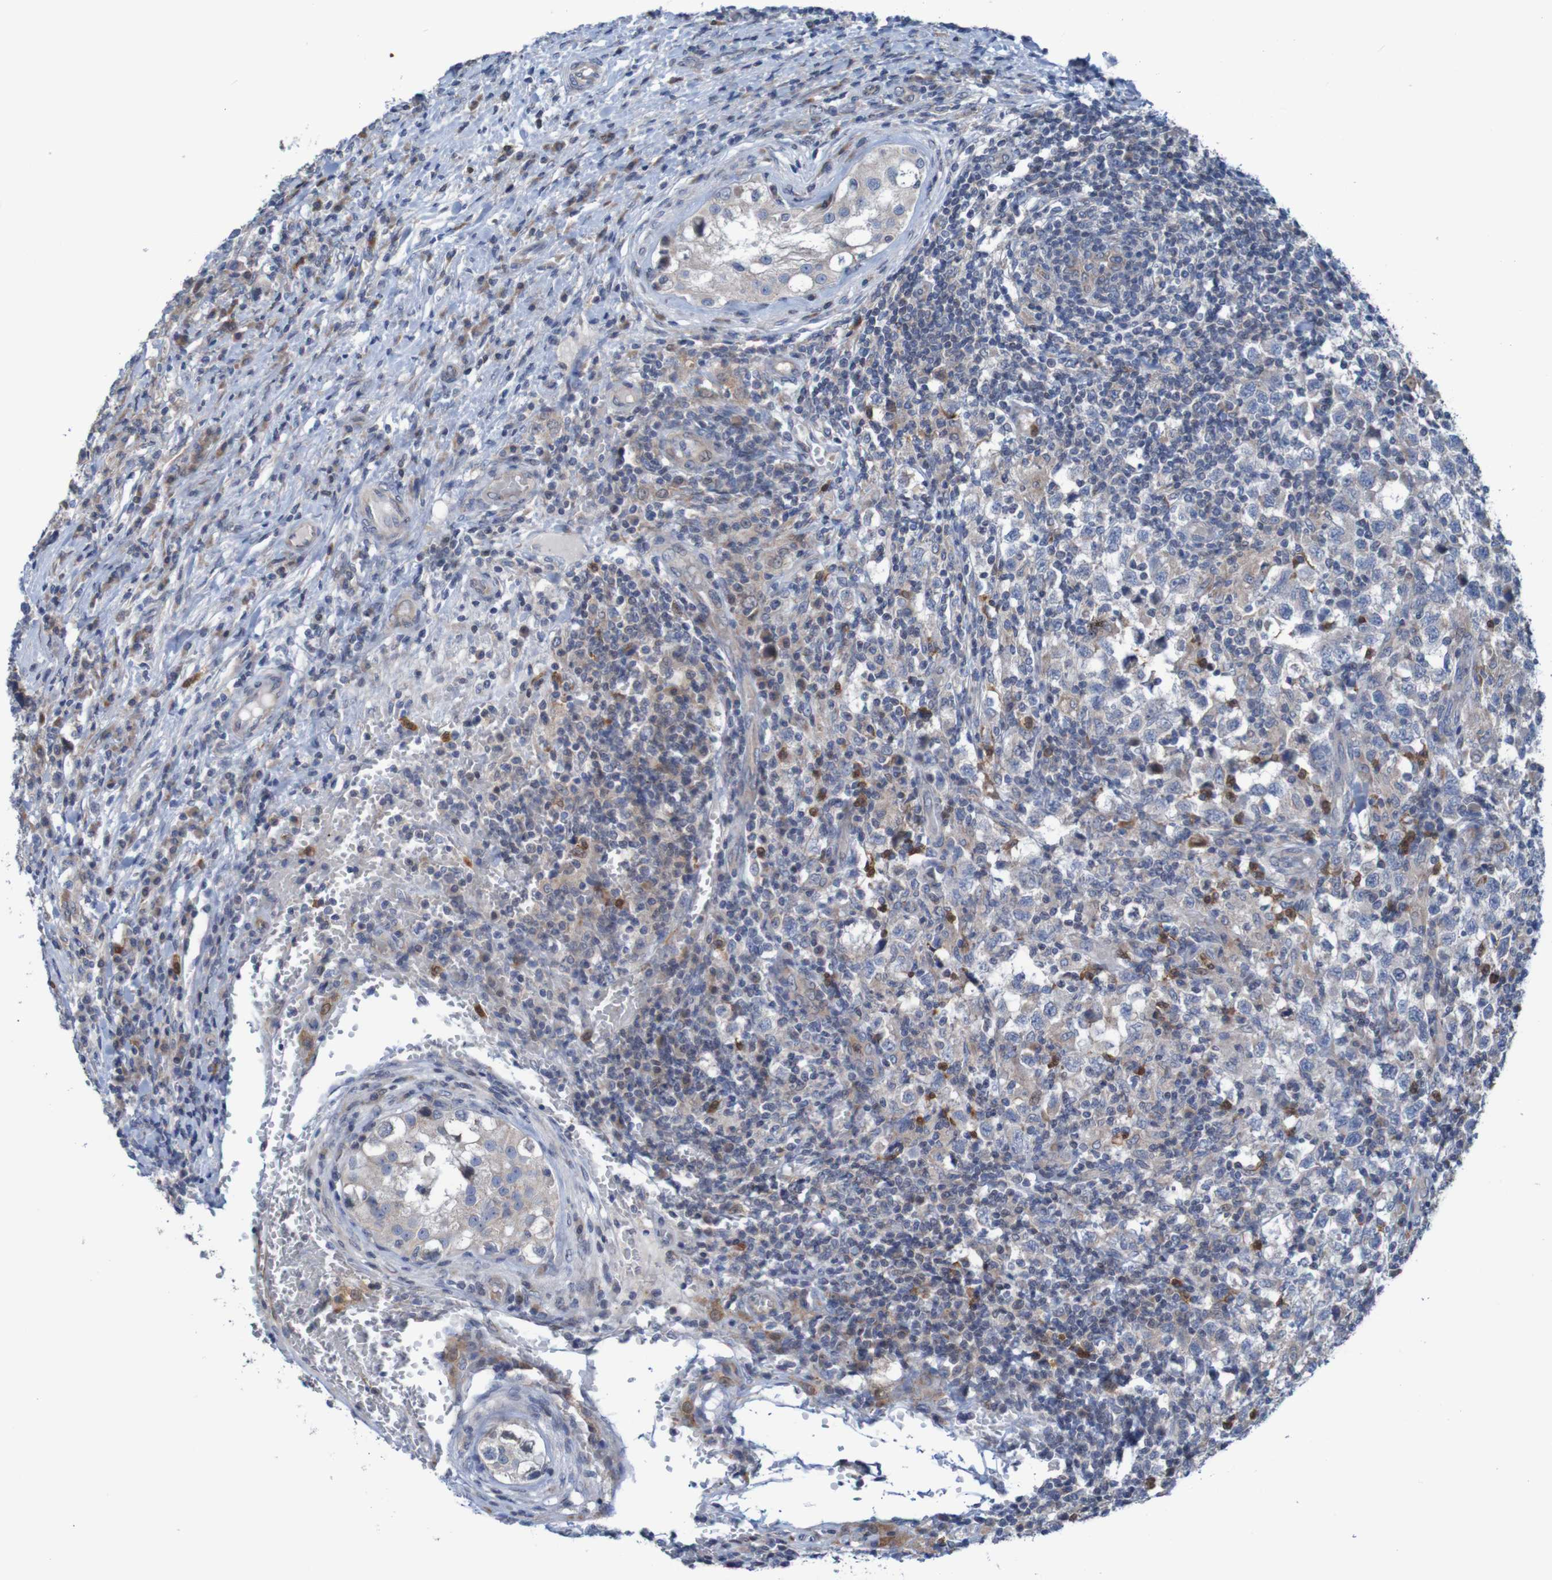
{"staining": {"intensity": "negative", "quantity": "none", "location": "none"}, "tissue": "testis cancer", "cell_type": "Tumor cells", "image_type": "cancer", "snomed": [{"axis": "morphology", "description": "Carcinoma, Embryonal, NOS"}, {"axis": "topography", "description": "Testis"}], "caption": "A photomicrograph of embryonal carcinoma (testis) stained for a protein demonstrates no brown staining in tumor cells. (Stains: DAB (3,3'-diaminobenzidine) IHC with hematoxylin counter stain, Microscopy: brightfield microscopy at high magnification).", "gene": "ANGPT4", "patient": {"sex": "male", "age": 21}}